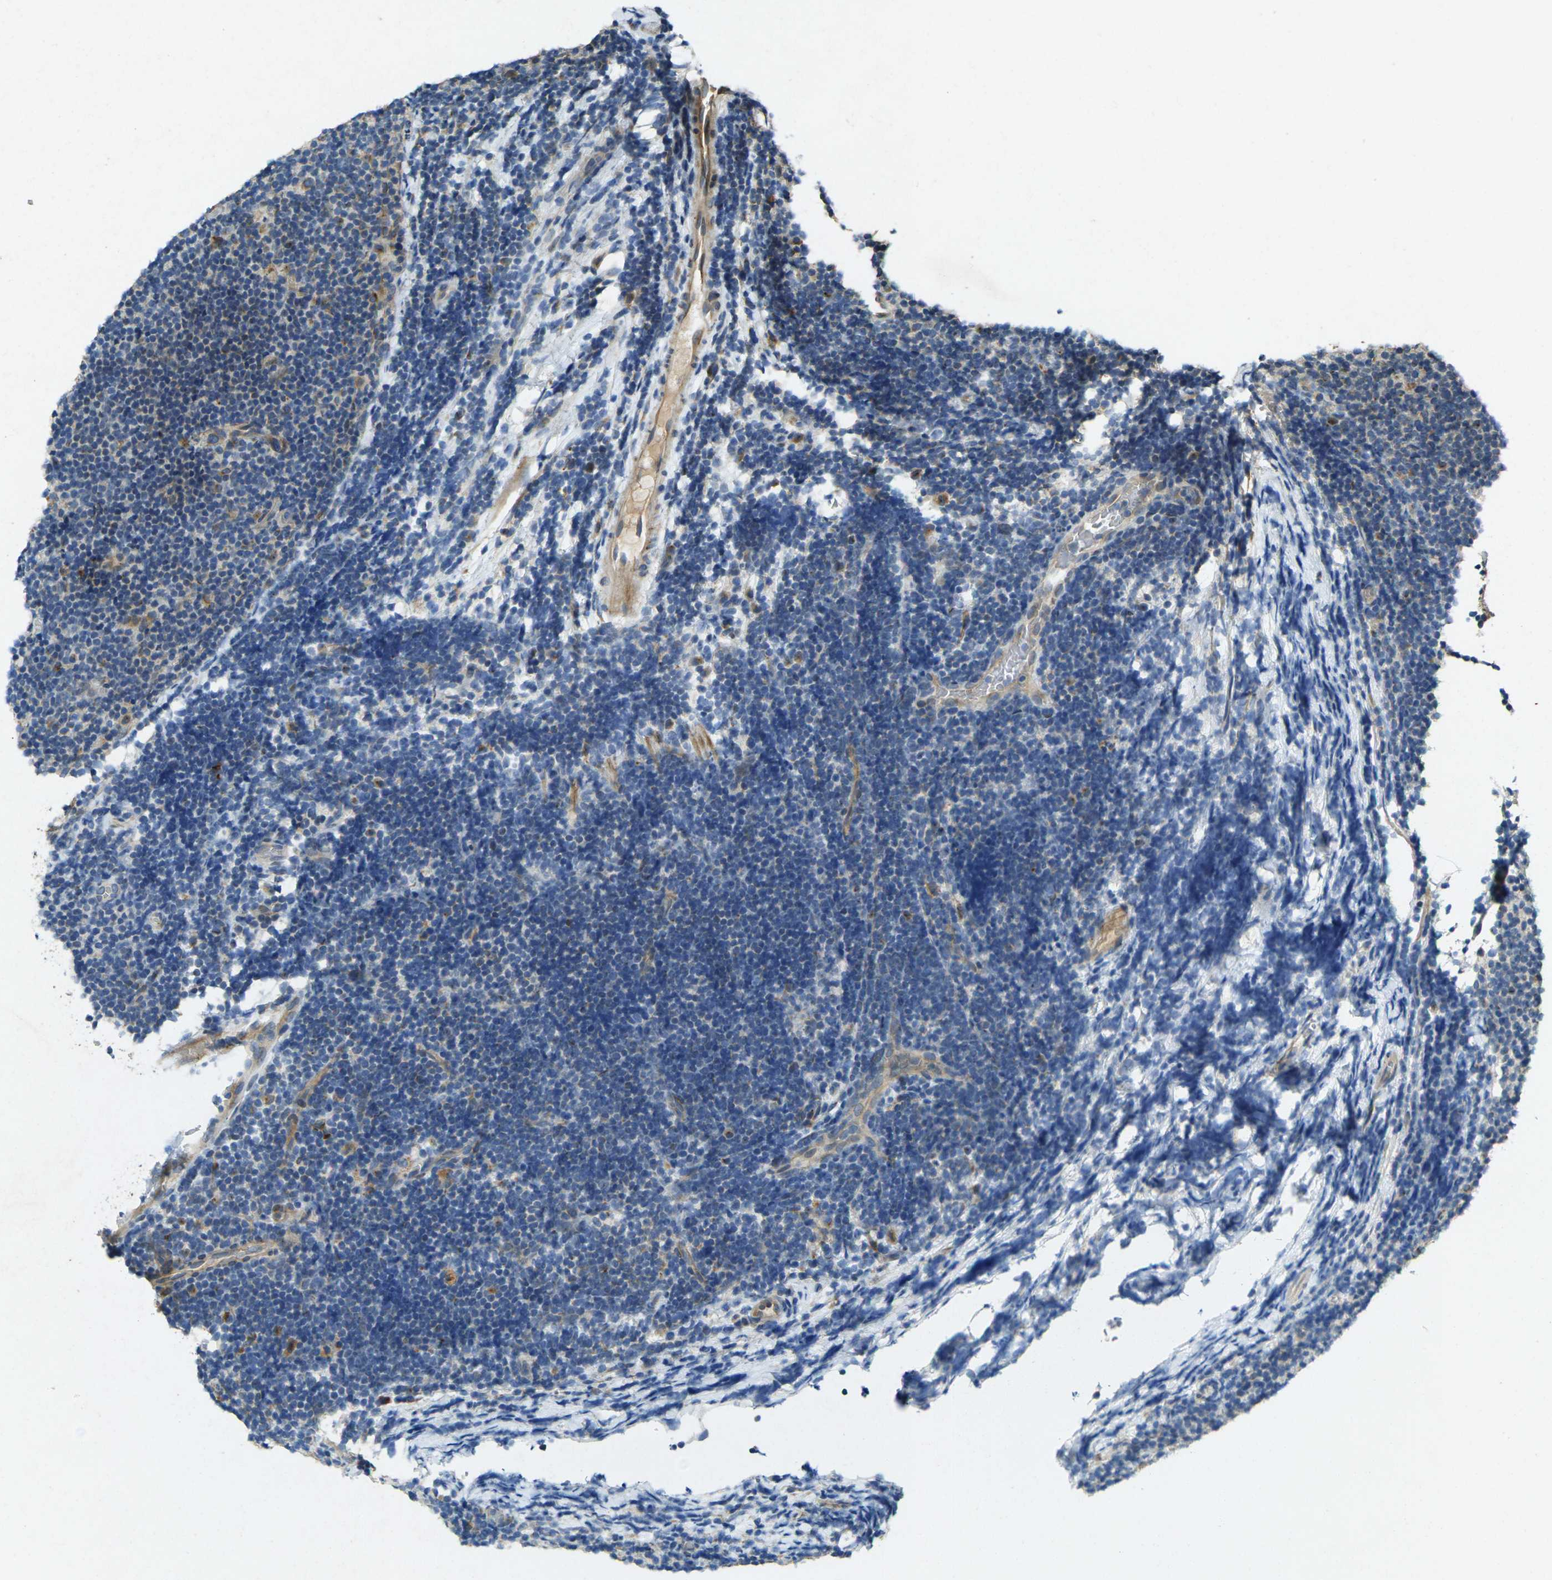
{"staining": {"intensity": "moderate", "quantity": "<25%", "location": "cytoplasmic/membranous"}, "tissue": "lymphoma", "cell_type": "Tumor cells", "image_type": "cancer", "snomed": [{"axis": "morphology", "description": "Malignant lymphoma, non-Hodgkin's type, Low grade"}, {"axis": "topography", "description": "Lymph node"}], "caption": "Tumor cells demonstrate moderate cytoplasmic/membranous positivity in approximately <25% of cells in lymphoma.", "gene": "RGMA", "patient": {"sex": "male", "age": 83}}